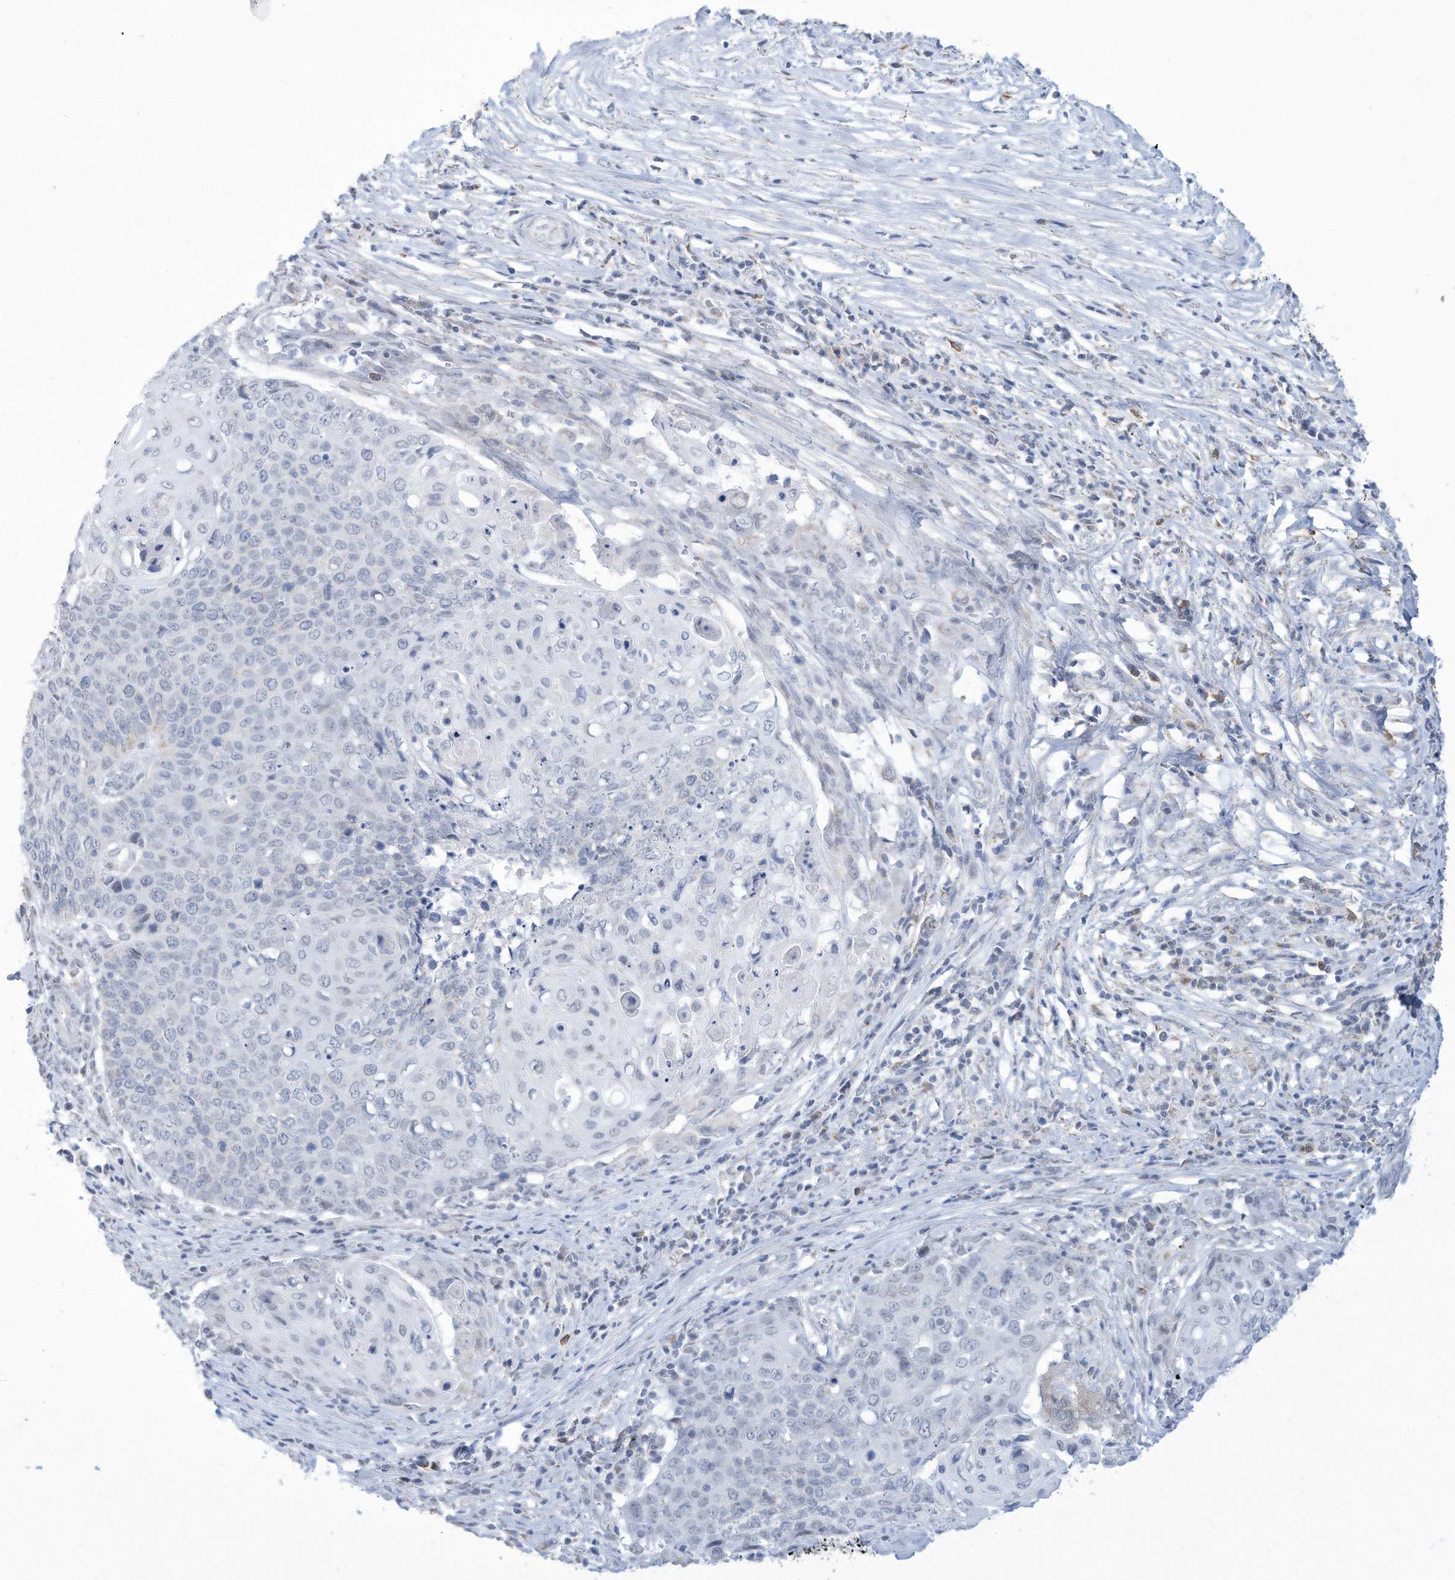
{"staining": {"intensity": "negative", "quantity": "none", "location": "none"}, "tissue": "cervical cancer", "cell_type": "Tumor cells", "image_type": "cancer", "snomed": [{"axis": "morphology", "description": "Squamous cell carcinoma, NOS"}, {"axis": "topography", "description": "Cervix"}], "caption": "DAB immunohistochemical staining of squamous cell carcinoma (cervical) exhibits no significant staining in tumor cells.", "gene": "ALDH6A1", "patient": {"sex": "female", "age": 39}}